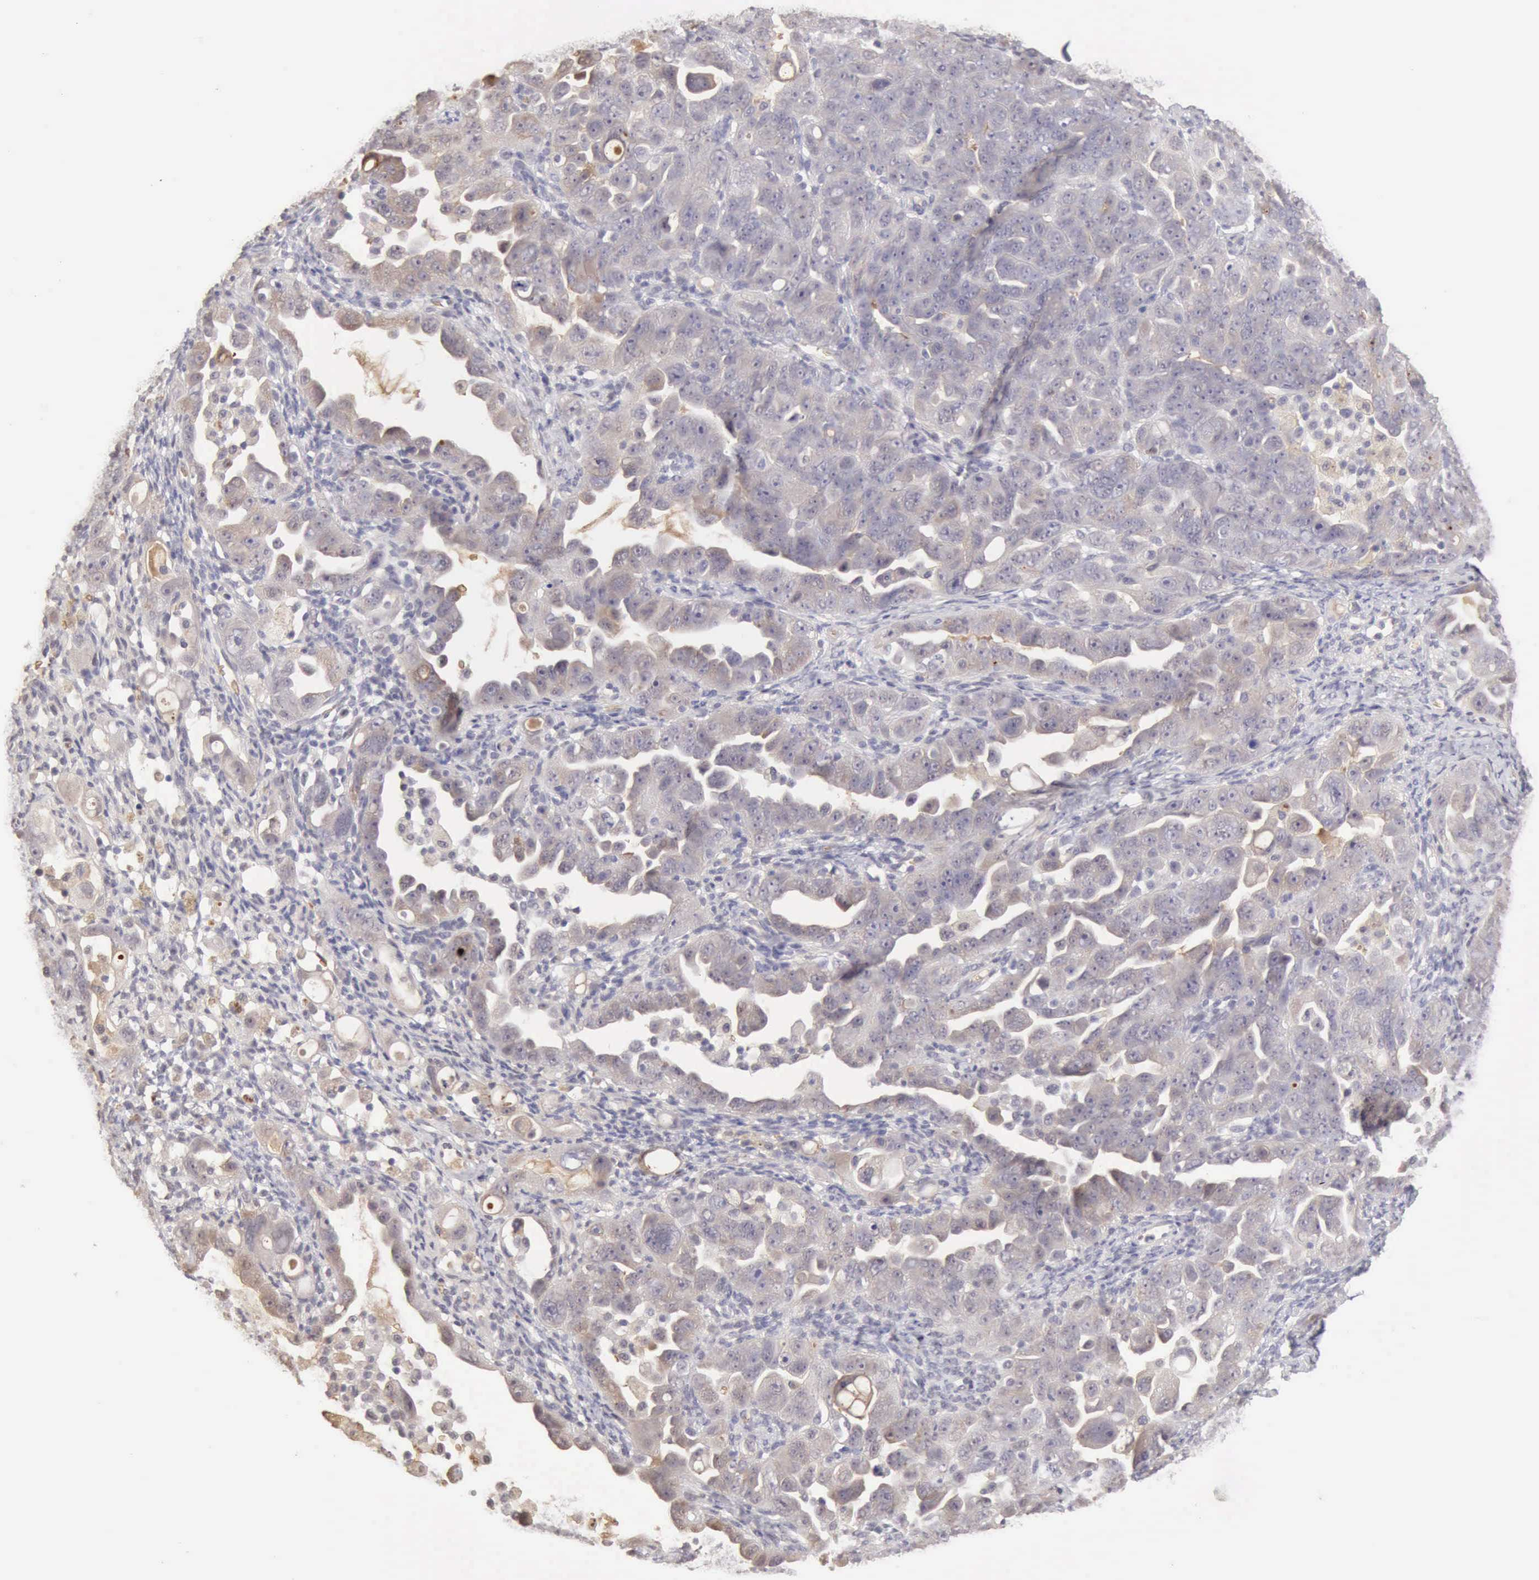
{"staining": {"intensity": "negative", "quantity": "none", "location": "none"}, "tissue": "ovarian cancer", "cell_type": "Tumor cells", "image_type": "cancer", "snomed": [{"axis": "morphology", "description": "Cystadenocarcinoma, serous, NOS"}, {"axis": "topography", "description": "Ovary"}], "caption": "DAB immunohistochemical staining of human ovarian serous cystadenocarcinoma displays no significant expression in tumor cells. (DAB (3,3'-diaminobenzidine) IHC with hematoxylin counter stain).", "gene": "CFI", "patient": {"sex": "female", "age": 66}}